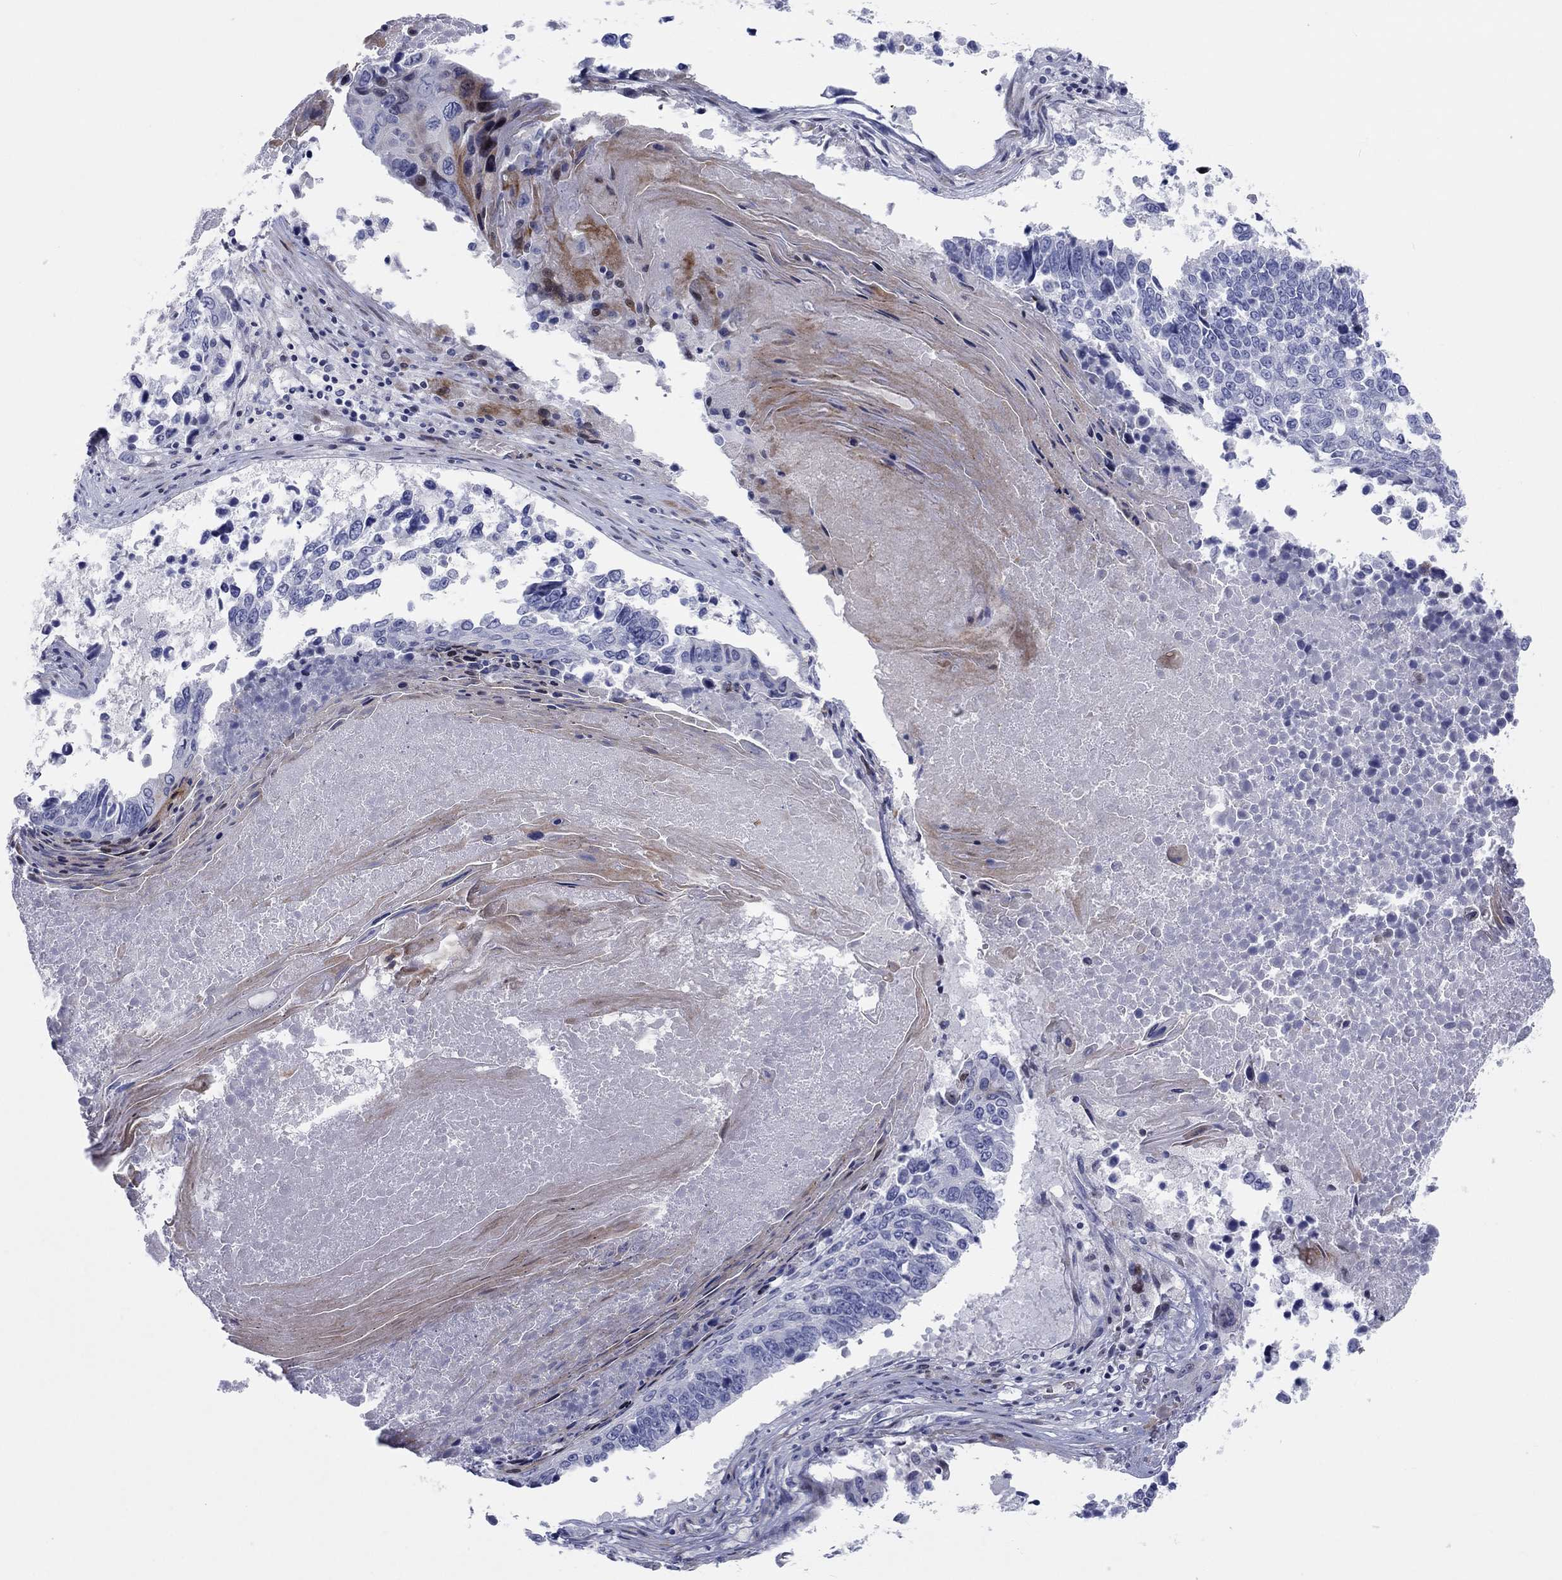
{"staining": {"intensity": "negative", "quantity": "none", "location": "none"}, "tissue": "lung cancer", "cell_type": "Tumor cells", "image_type": "cancer", "snomed": [{"axis": "morphology", "description": "Squamous cell carcinoma, NOS"}, {"axis": "topography", "description": "Lung"}], "caption": "Micrograph shows no significant protein expression in tumor cells of lung cancer (squamous cell carcinoma).", "gene": "ARHGAP36", "patient": {"sex": "male", "age": 73}}